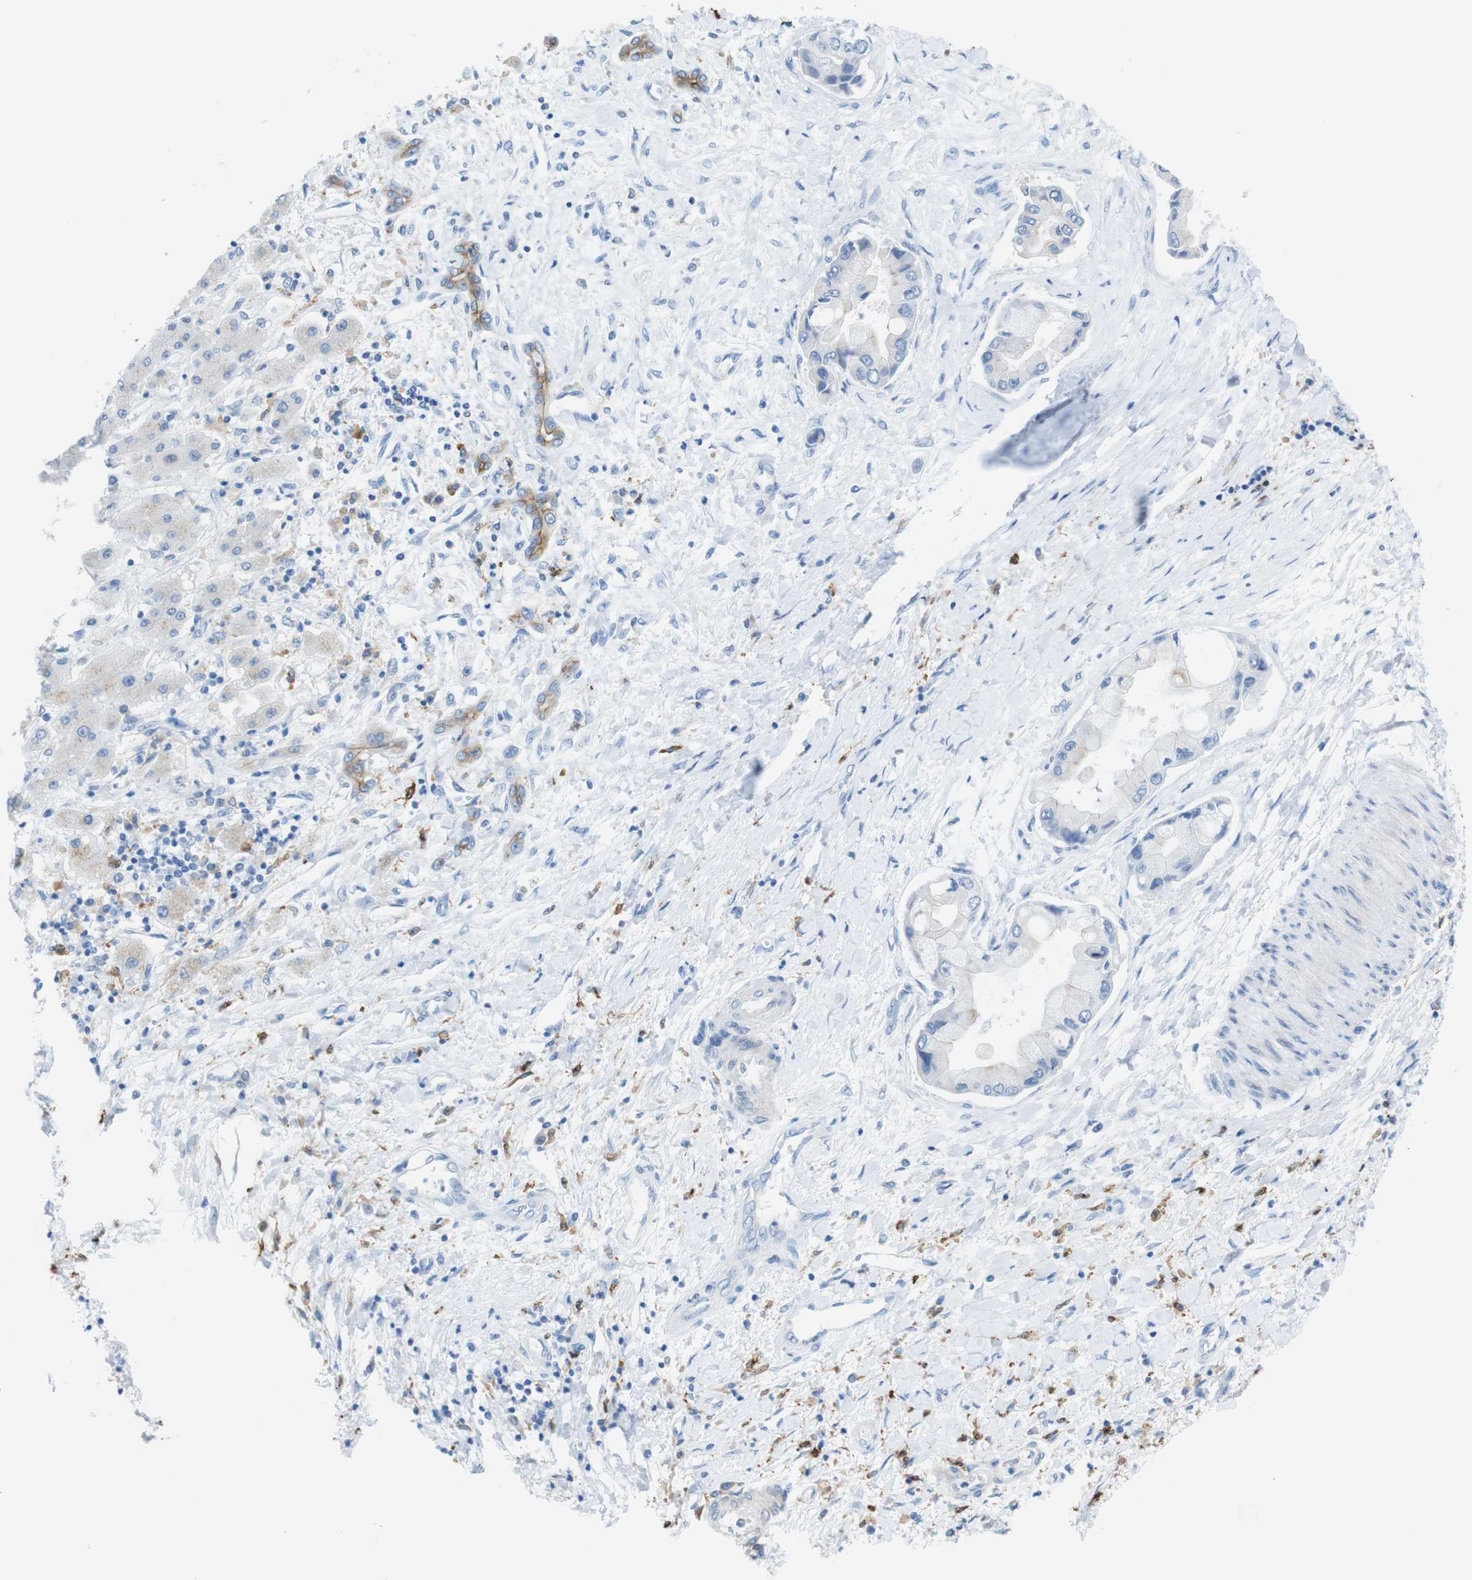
{"staining": {"intensity": "moderate", "quantity": "<25%", "location": "cytoplasmic/membranous"}, "tissue": "liver cancer", "cell_type": "Tumor cells", "image_type": "cancer", "snomed": [{"axis": "morphology", "description": "Cholangiocarcinoma"}, {"axis": "topography", "description": "Liver"}], "caption": "Liver cholangiocarcinoma stained for a protein (brown) exhibits moderate cytoplasmic/membranous positive staining in approximately <25% of tumor cells.", "gene": "CLMN", "patient": {"sex": "male", "age": 50}}